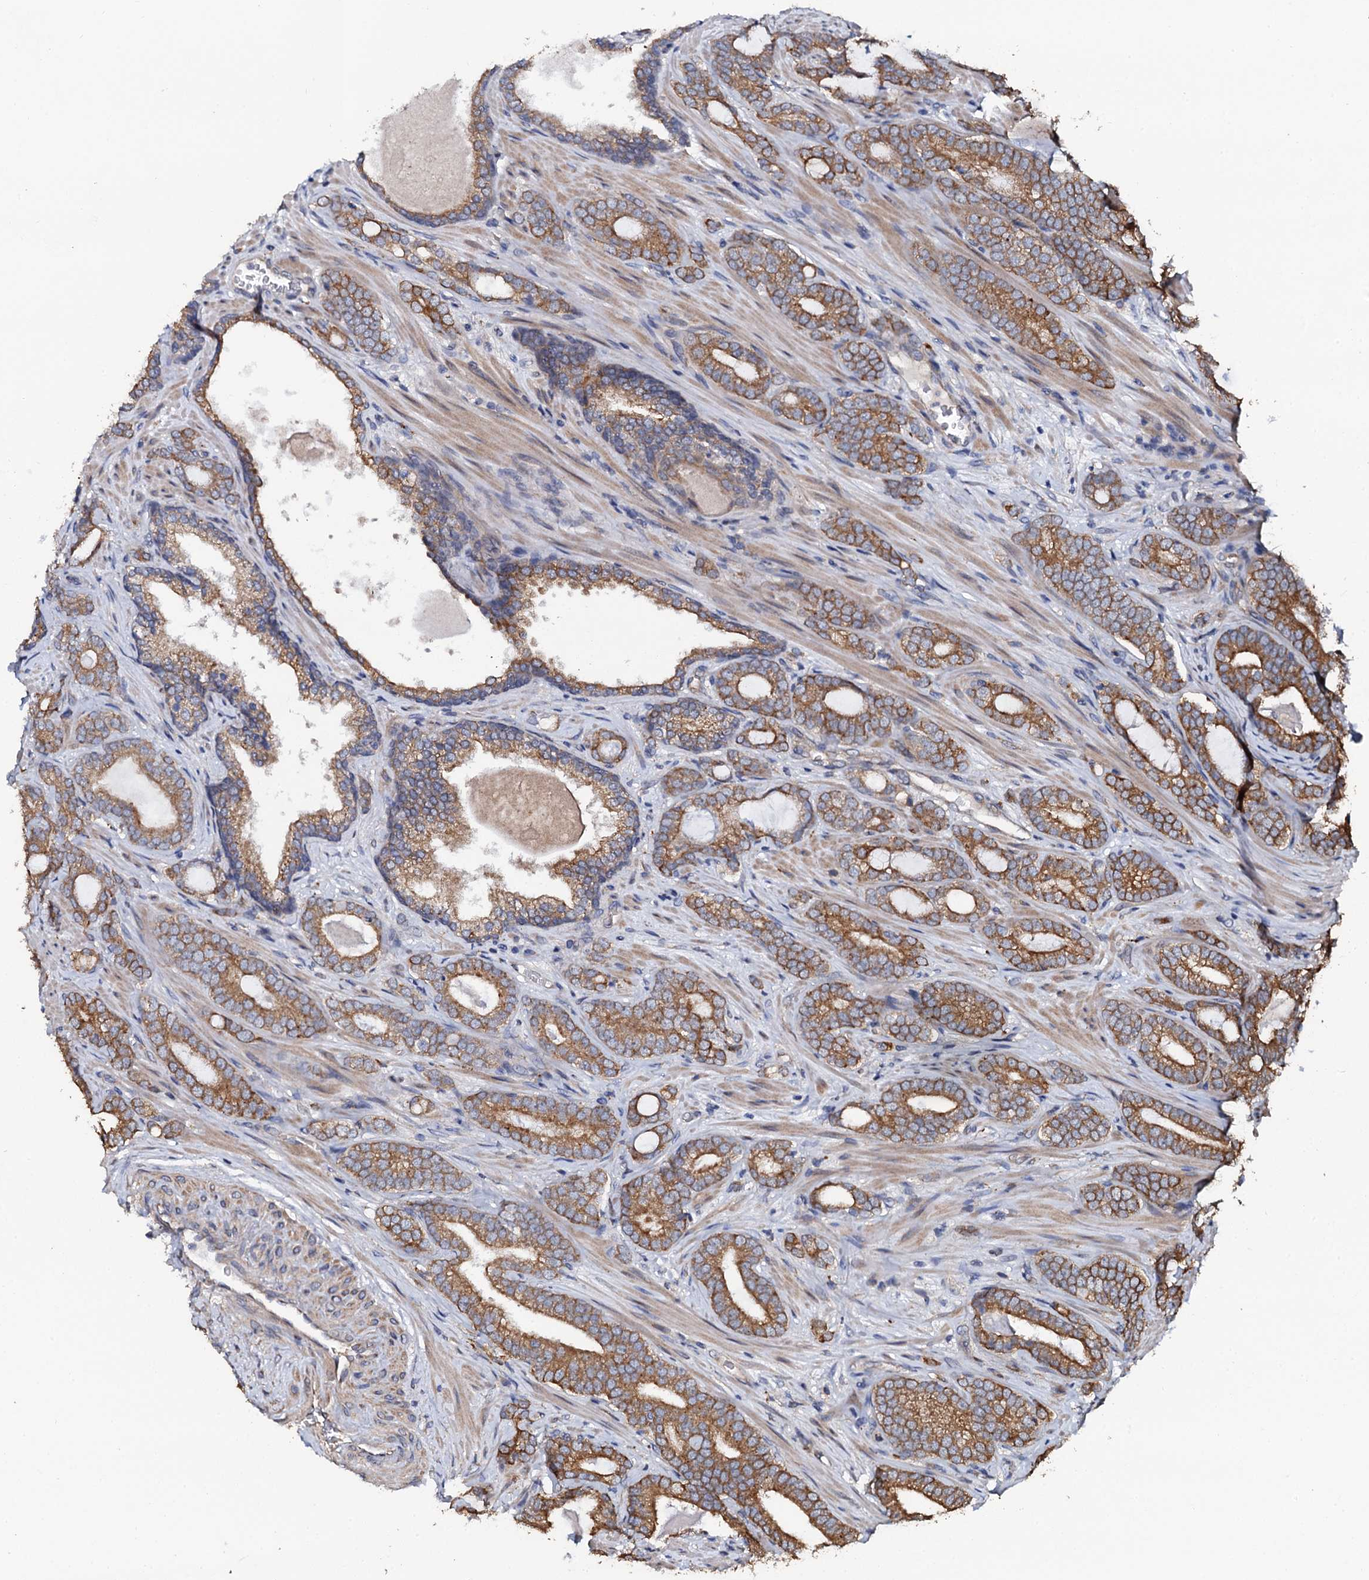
{"staining": {"intensity": "moderate", "quantity": ">75%", "location": "cytoplasmic/membranous"}, "tissue": "prostate cancer", "cell_type": "Tumor cells", "image_type": "cancer", "snomed": [{"axis": "morphology", "description": "Adenocarcinoma, High grade"}, {"axis": "topography", "description": "Prostate"}], "caption": "A micrograph showing moderate cytoplasmic/membranous staining in approximately >75% of tumor cells in prostate high-grade adenocarcinoma, as visualized by brown immunohistochemical staining.", "gene": "GLCE", "patient": {"sex": "male", "age": 63}}